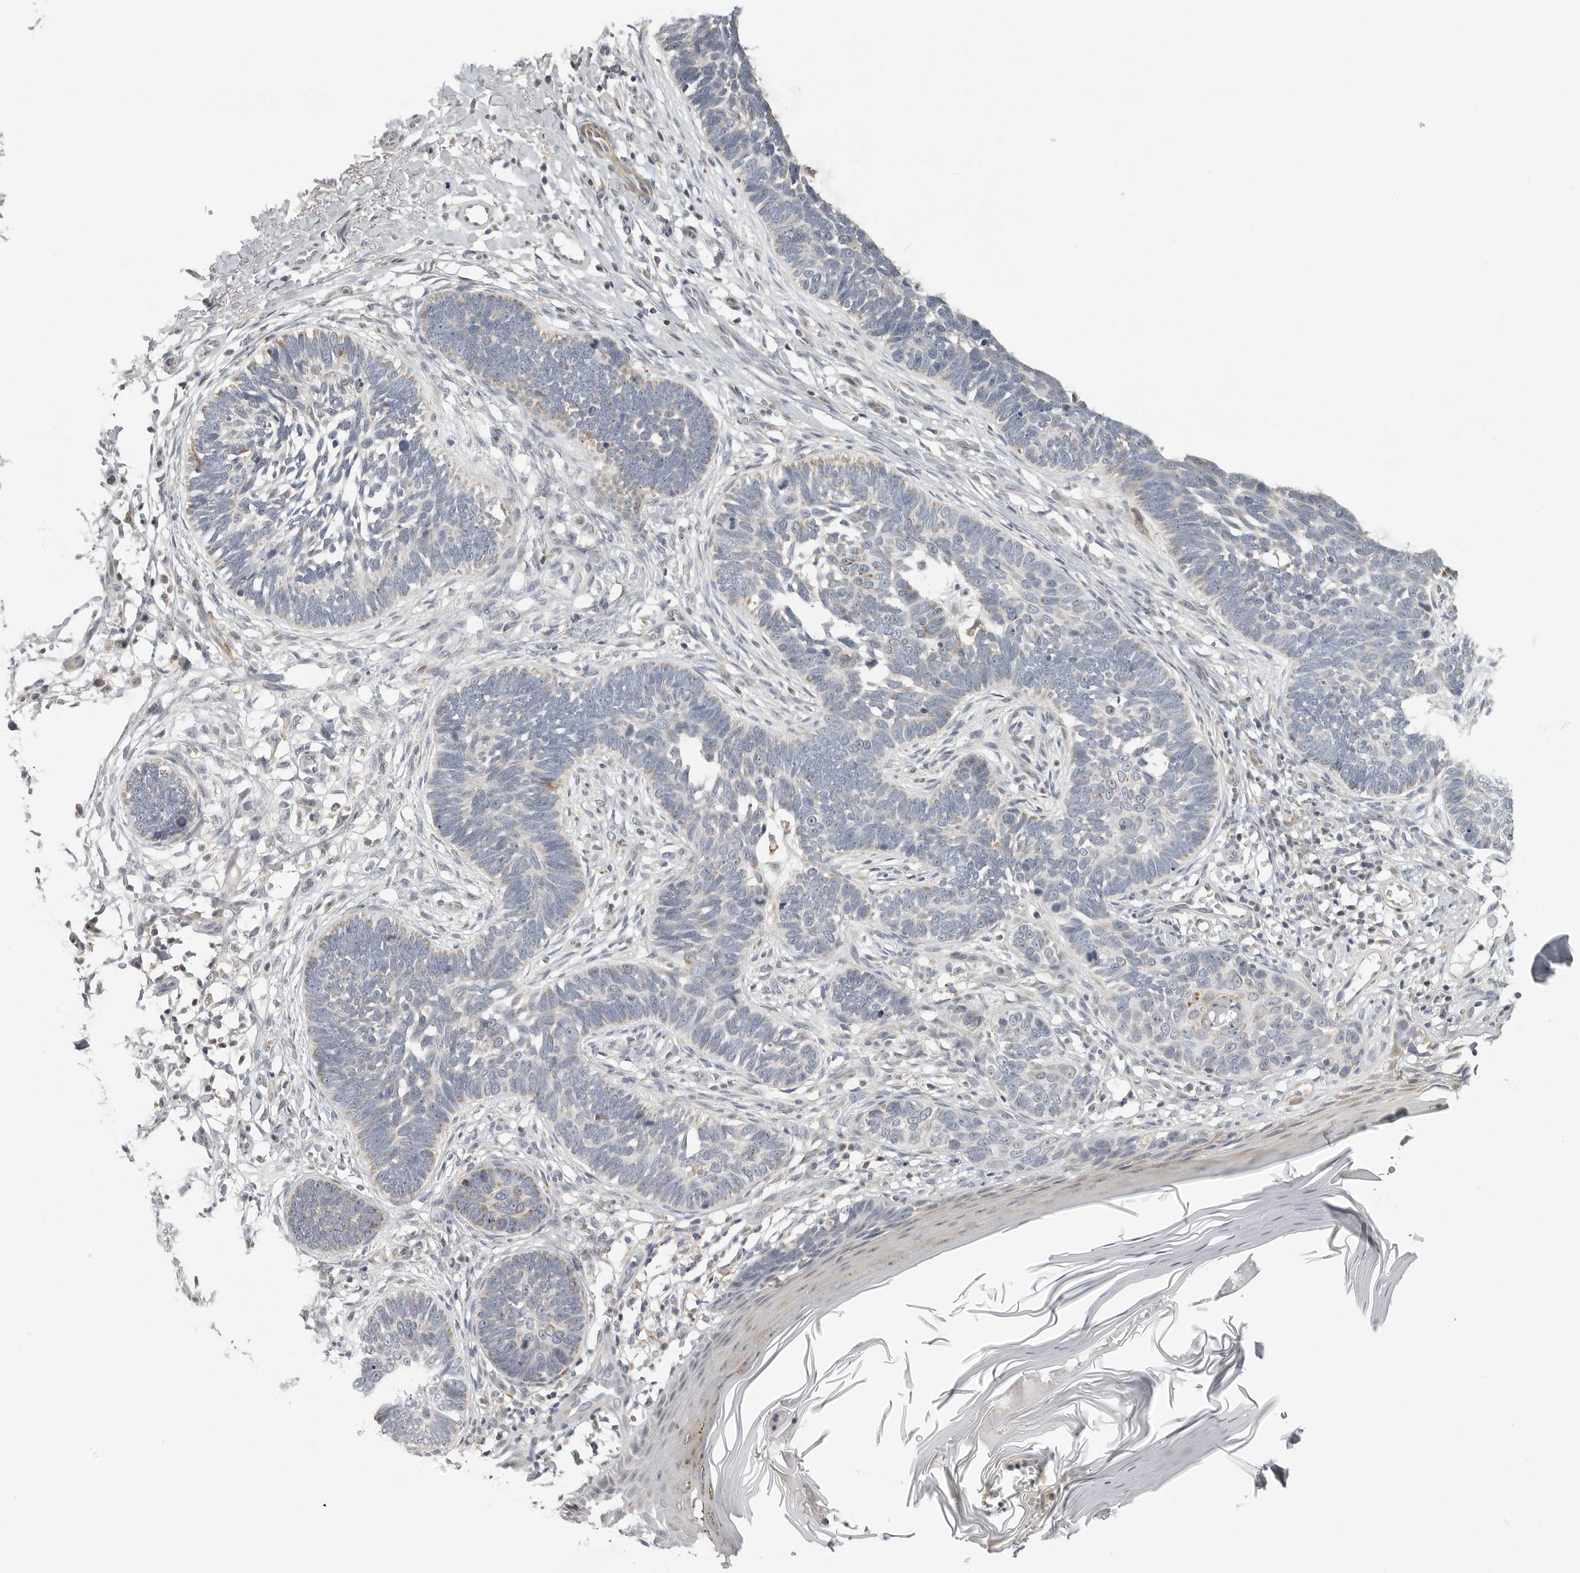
{"staining": {"intensity": "negative", "quantity": "none", "location": "none"}, "tissue": "skin cancer", "cell_type": "Tumor cells", "image_type": "cancer", "snomed": [{"axis": "morphology", "description": "Normal tissue, NOS"}, {"axis": "morphology", "description": "Basal cell carcinoma"}, {"axis": "topography", "description": "Skin"}], "caption": "Tumor cells show no significant expression in skin basal cell carcinoma.", "gene": "RXFP3", "patient": {"sex": "male", "age": 77}}